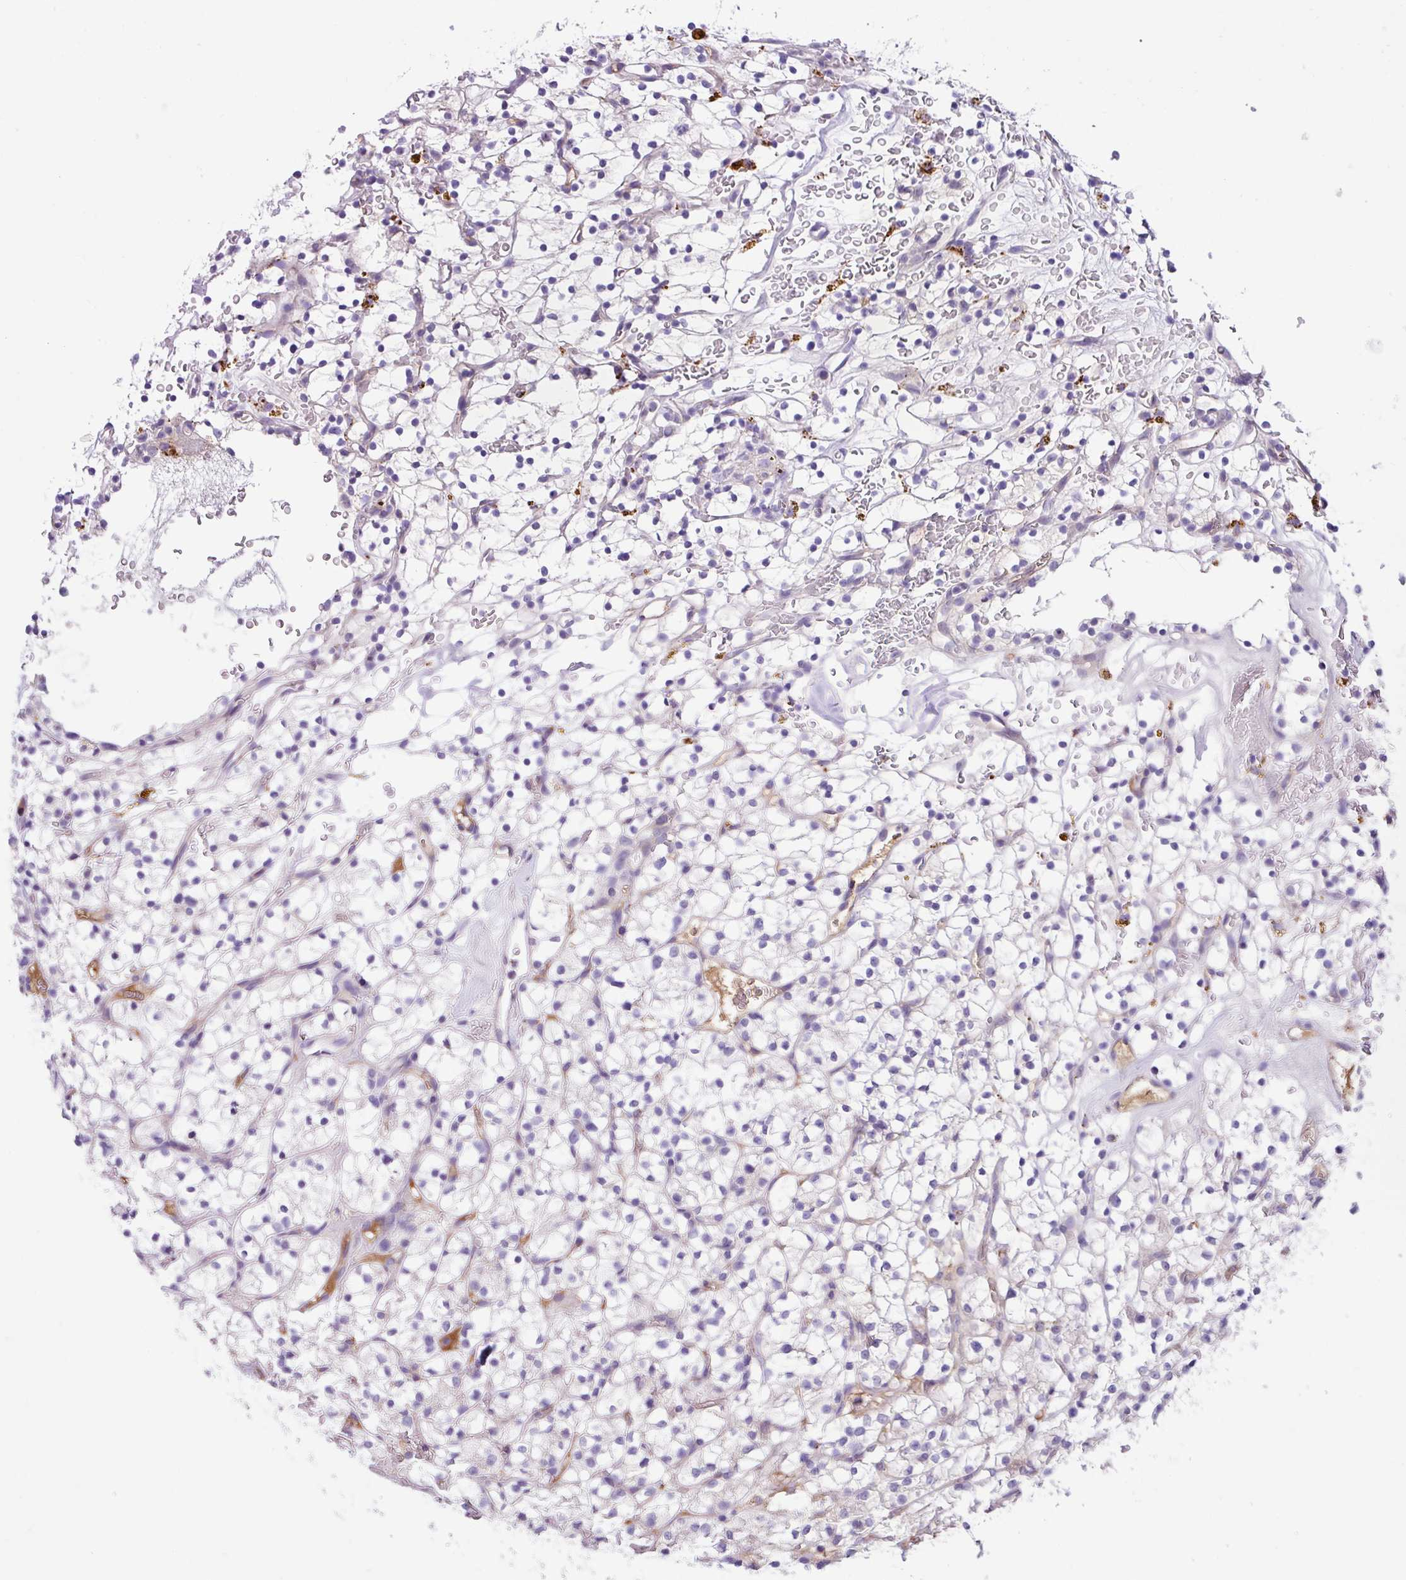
{"staining": {"intensity": "negative", "quantity": "none", "location": "none"}, "tissue": "renal cancer", "cell_type": "Tumor cells", "image_type": "cancer", "snomed": [{"axis": "morphology", "description": "Adenocarcinoma, NOS"}, {"axis": "topography", "description": "Kidney"}], "caption": "Tumor cells show no significant expression in renal cancer (adenocarcinoma). (DAB immunohistochemistry (IHC), high magnification).", "gene": "DNAL1", "patient": {"sex": "female", "age": 64}}